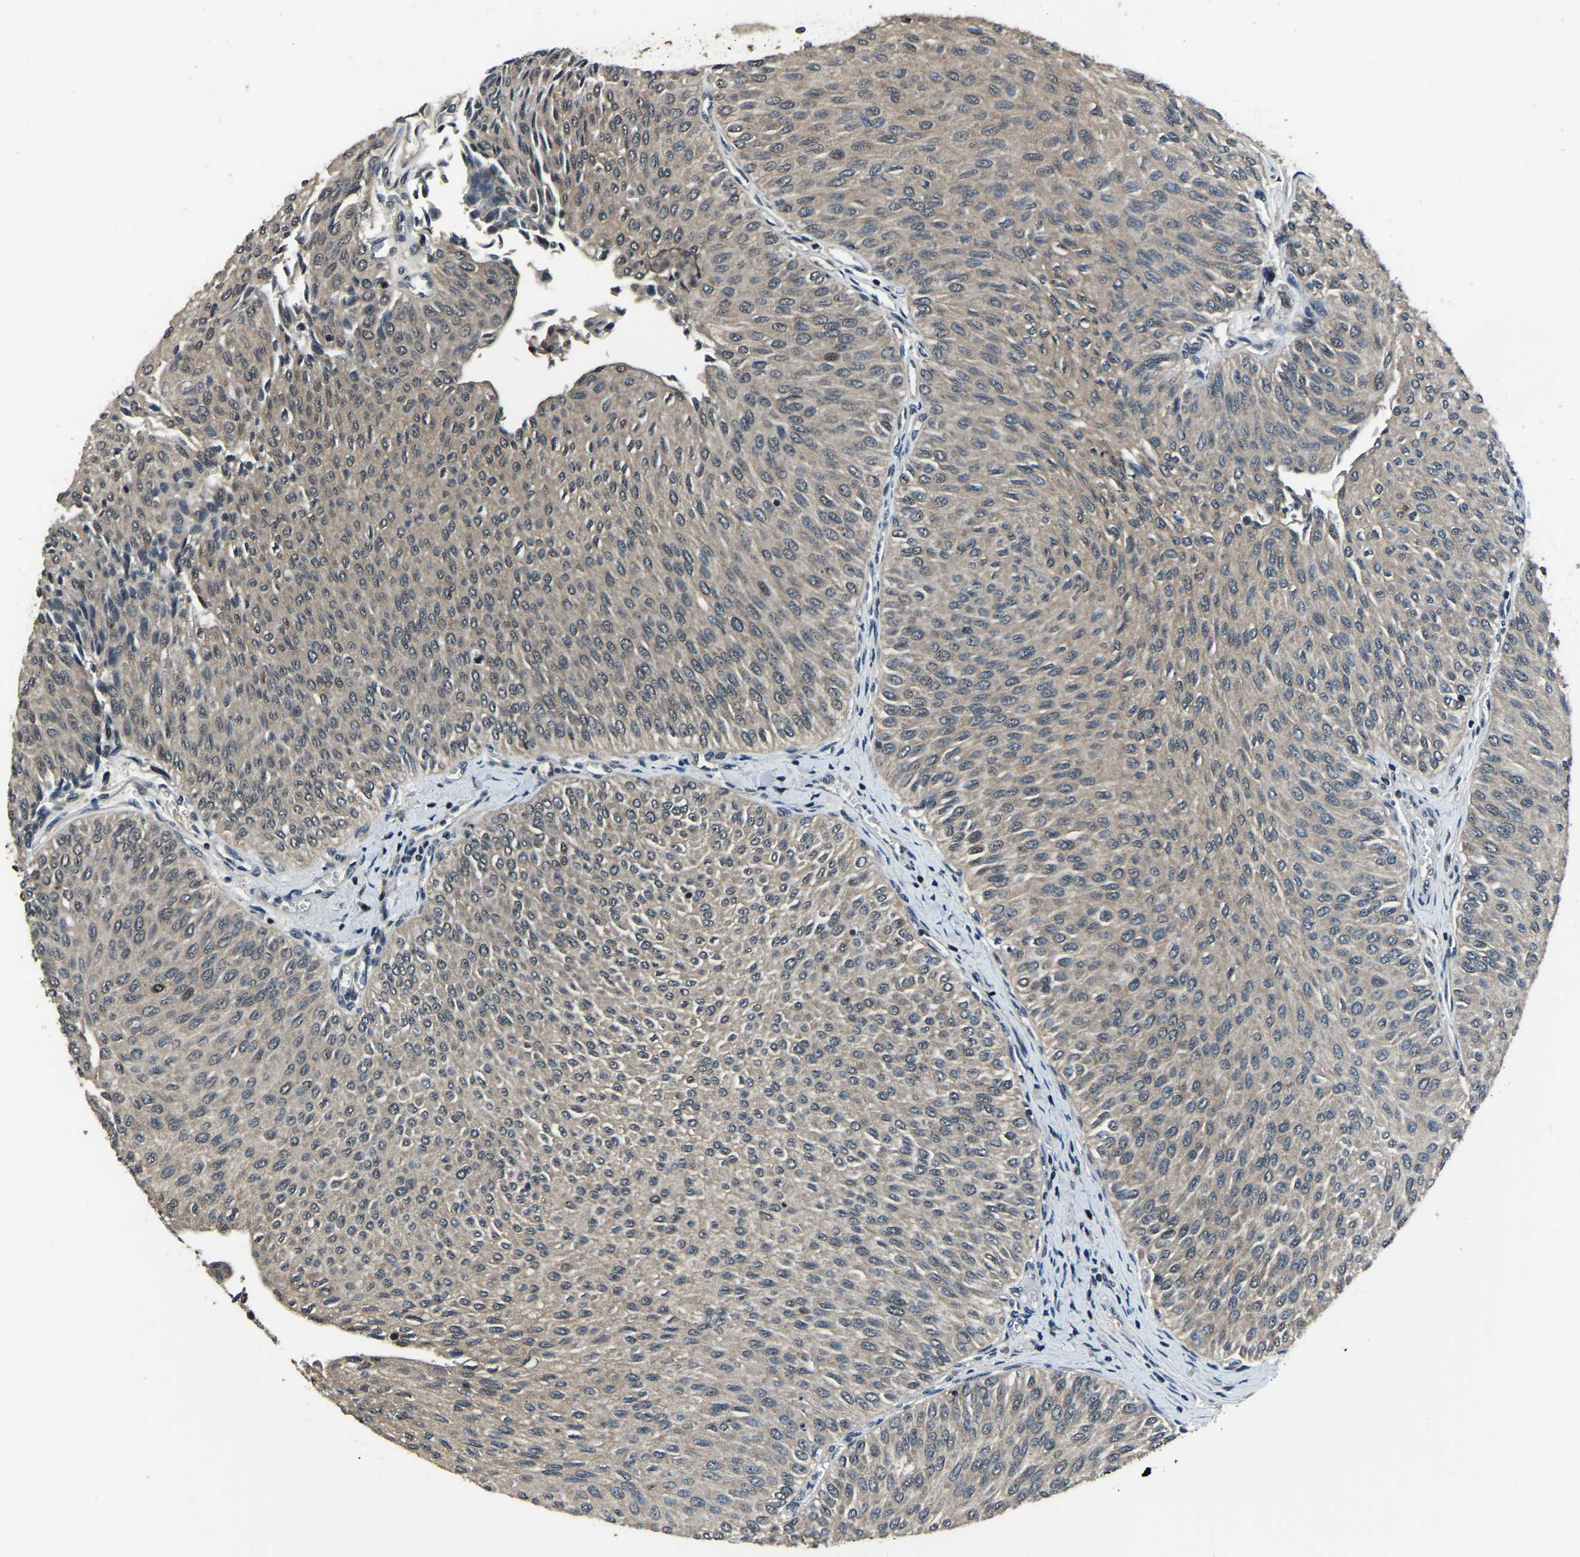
{"staining": {"intensity": "weak", "quantity": ">75%", "location": "cytoplasmic/membranous"}, "tissue": "urothelial cancer", "cell_type": "Tumor cells", "image_type": "cancer", "snomed": [{"axis": "morphology", "description": "Urothelial carcinoma, Low grade"}, {"axis": "topography", "description": "Urinary bladder"}], "caption": "There is low levels of weak cytoplasmic/membranous positivity in tumor cells of urothelial cancer, as demonstrated by immunohistochemical staining (brown color).", "gene": "ANKIB1", "patient": {"sex": "male", "age": 78}}